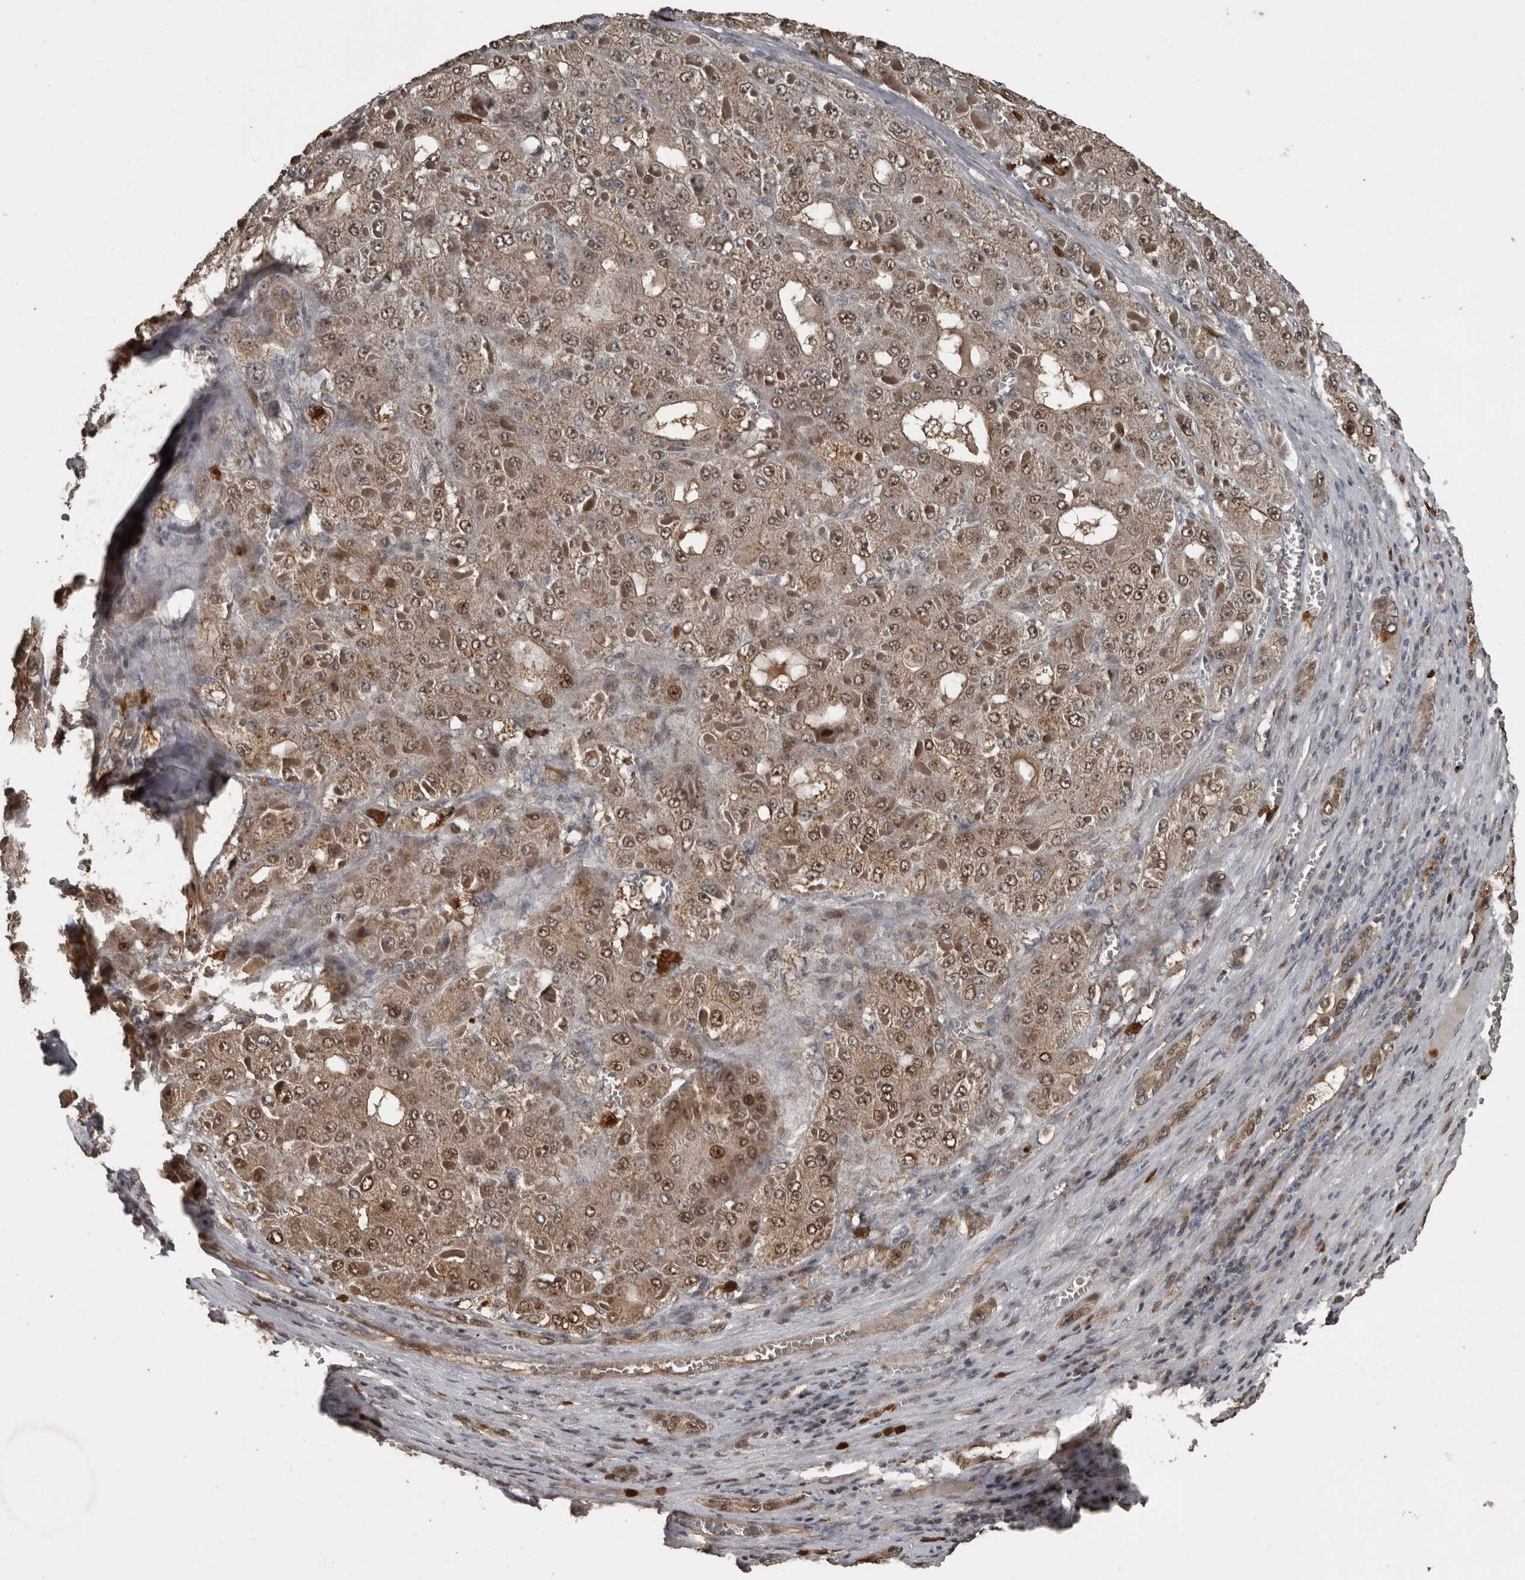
{"staining": {"intensity": "moderate", "quantity": ">75%", "location": "cytoplasmic/membranous,nuclear"}, "tissue": "liver cancer", "cell_type": "Tumor cells", "image_type": "cancer", "snomed": [{"axis": "morphology", "description": "Carcinoma, Hepatocellular, NOS"}, {"axis": "topography", "description": "Liver"}], "caption": "Immunohistochemistry (IHC) (DAB (3,3'-diaminobenzidine)) staining of liver hepatocellular carcinoma demonstrates moderate cytoplasmic/membranous and nuclear protein staining in about >75% of tumor cells.", "gene": "FSBP", "patient": {"sex": "female", "age": 73}}